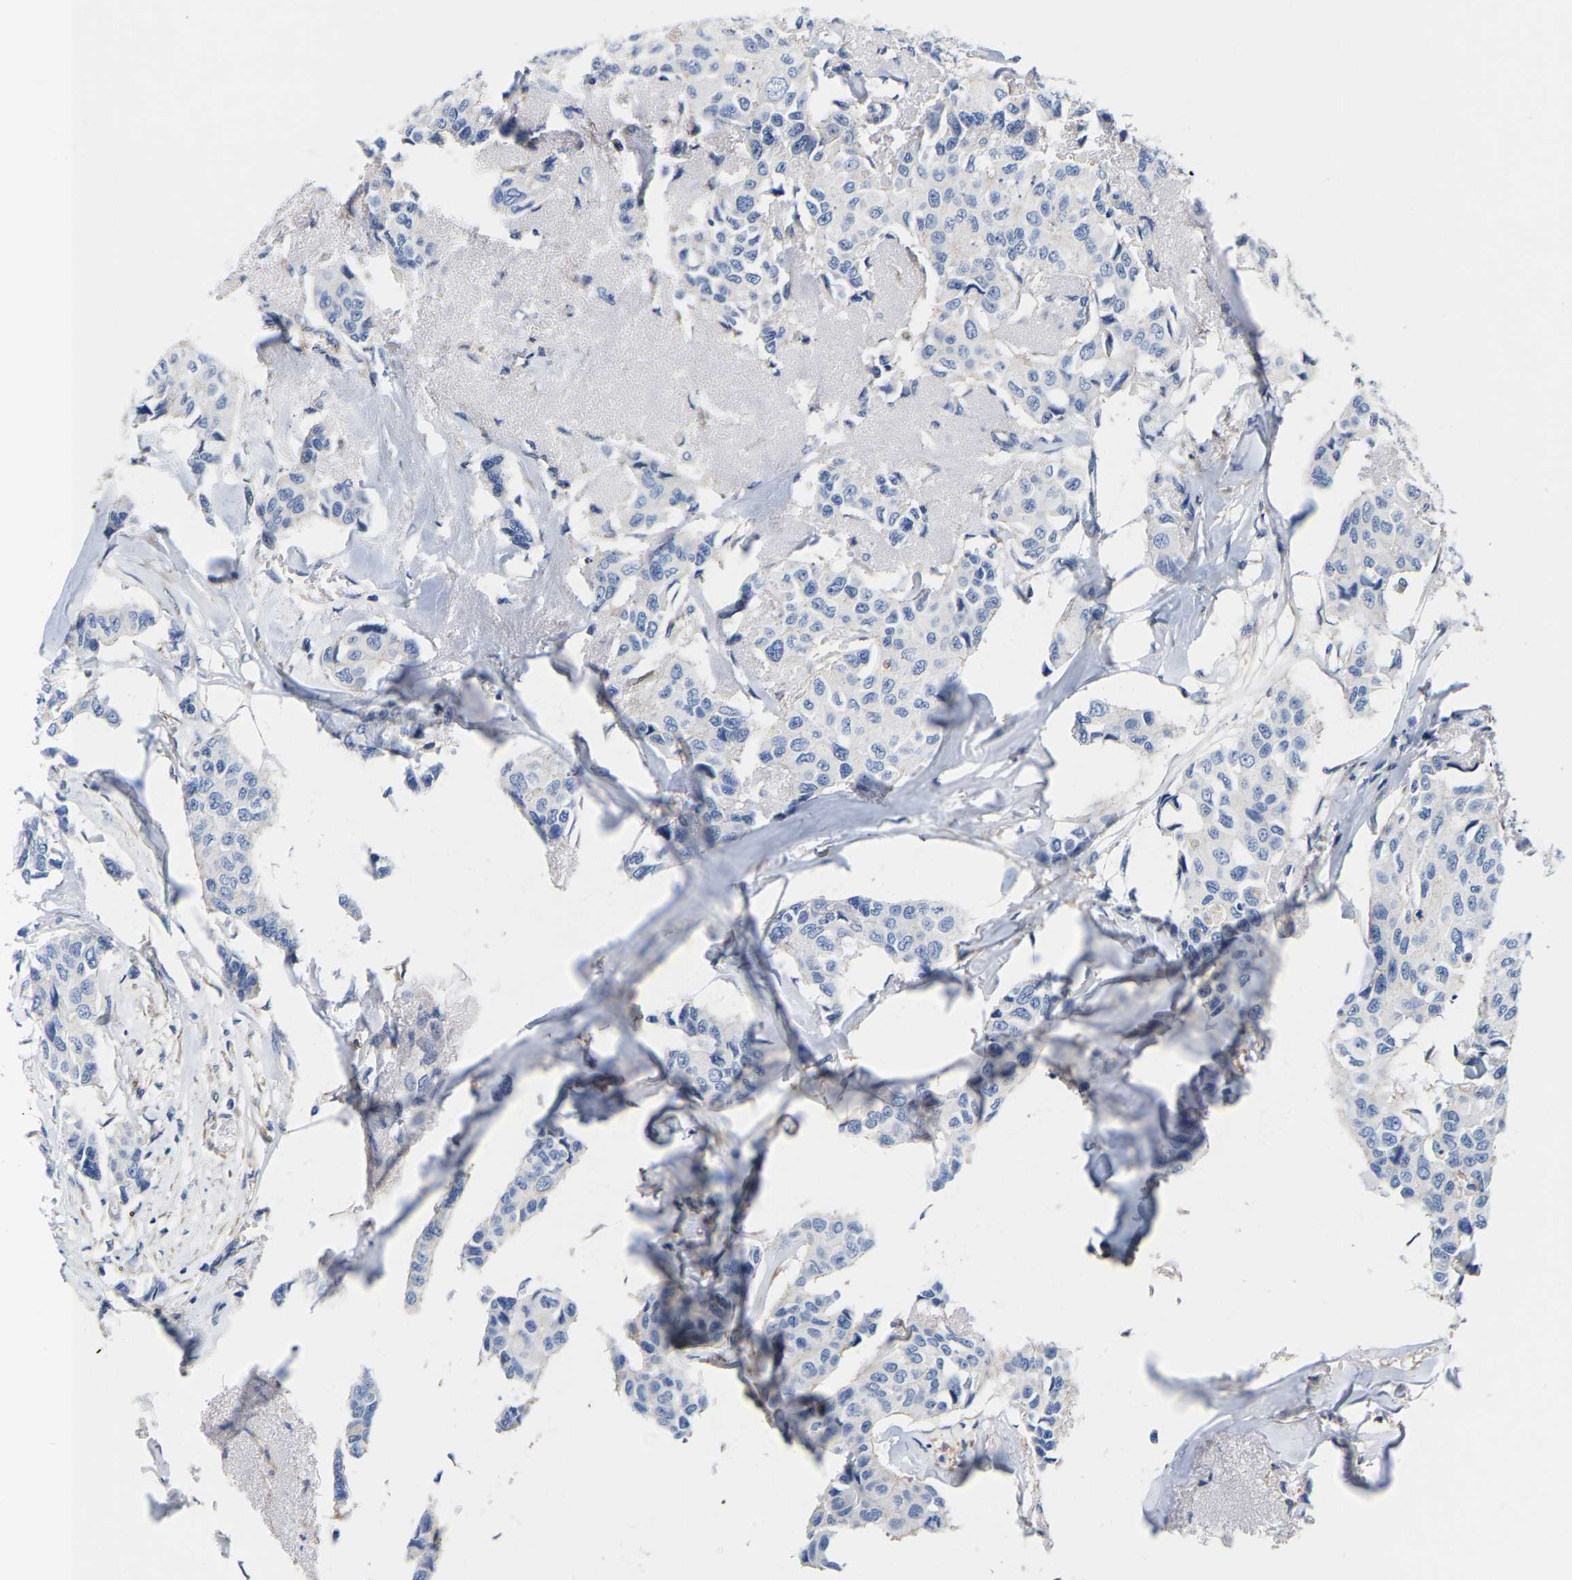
{"staining": {"intensity": "negative", "quantity": "none", "location": "none"}, "tissue": "breast cancer", "cell_type": "Tumor cells", "image_type": "cancer", "snomed": [{"axis": "morphology", "description": "Duct carcinoma"}, {"axis": "topography", "description": "Breast"}], "caption": "Protein analysis of intraductal carcinoma (breast) shows no significant expression in tumor cells. (Stains: DAB IHC with hematoxylin counter stain, Microscopy: brightfield microscopy at high magnification).", "gene": "DSCAM", "patient": {"sex": "female", "age": 80}}